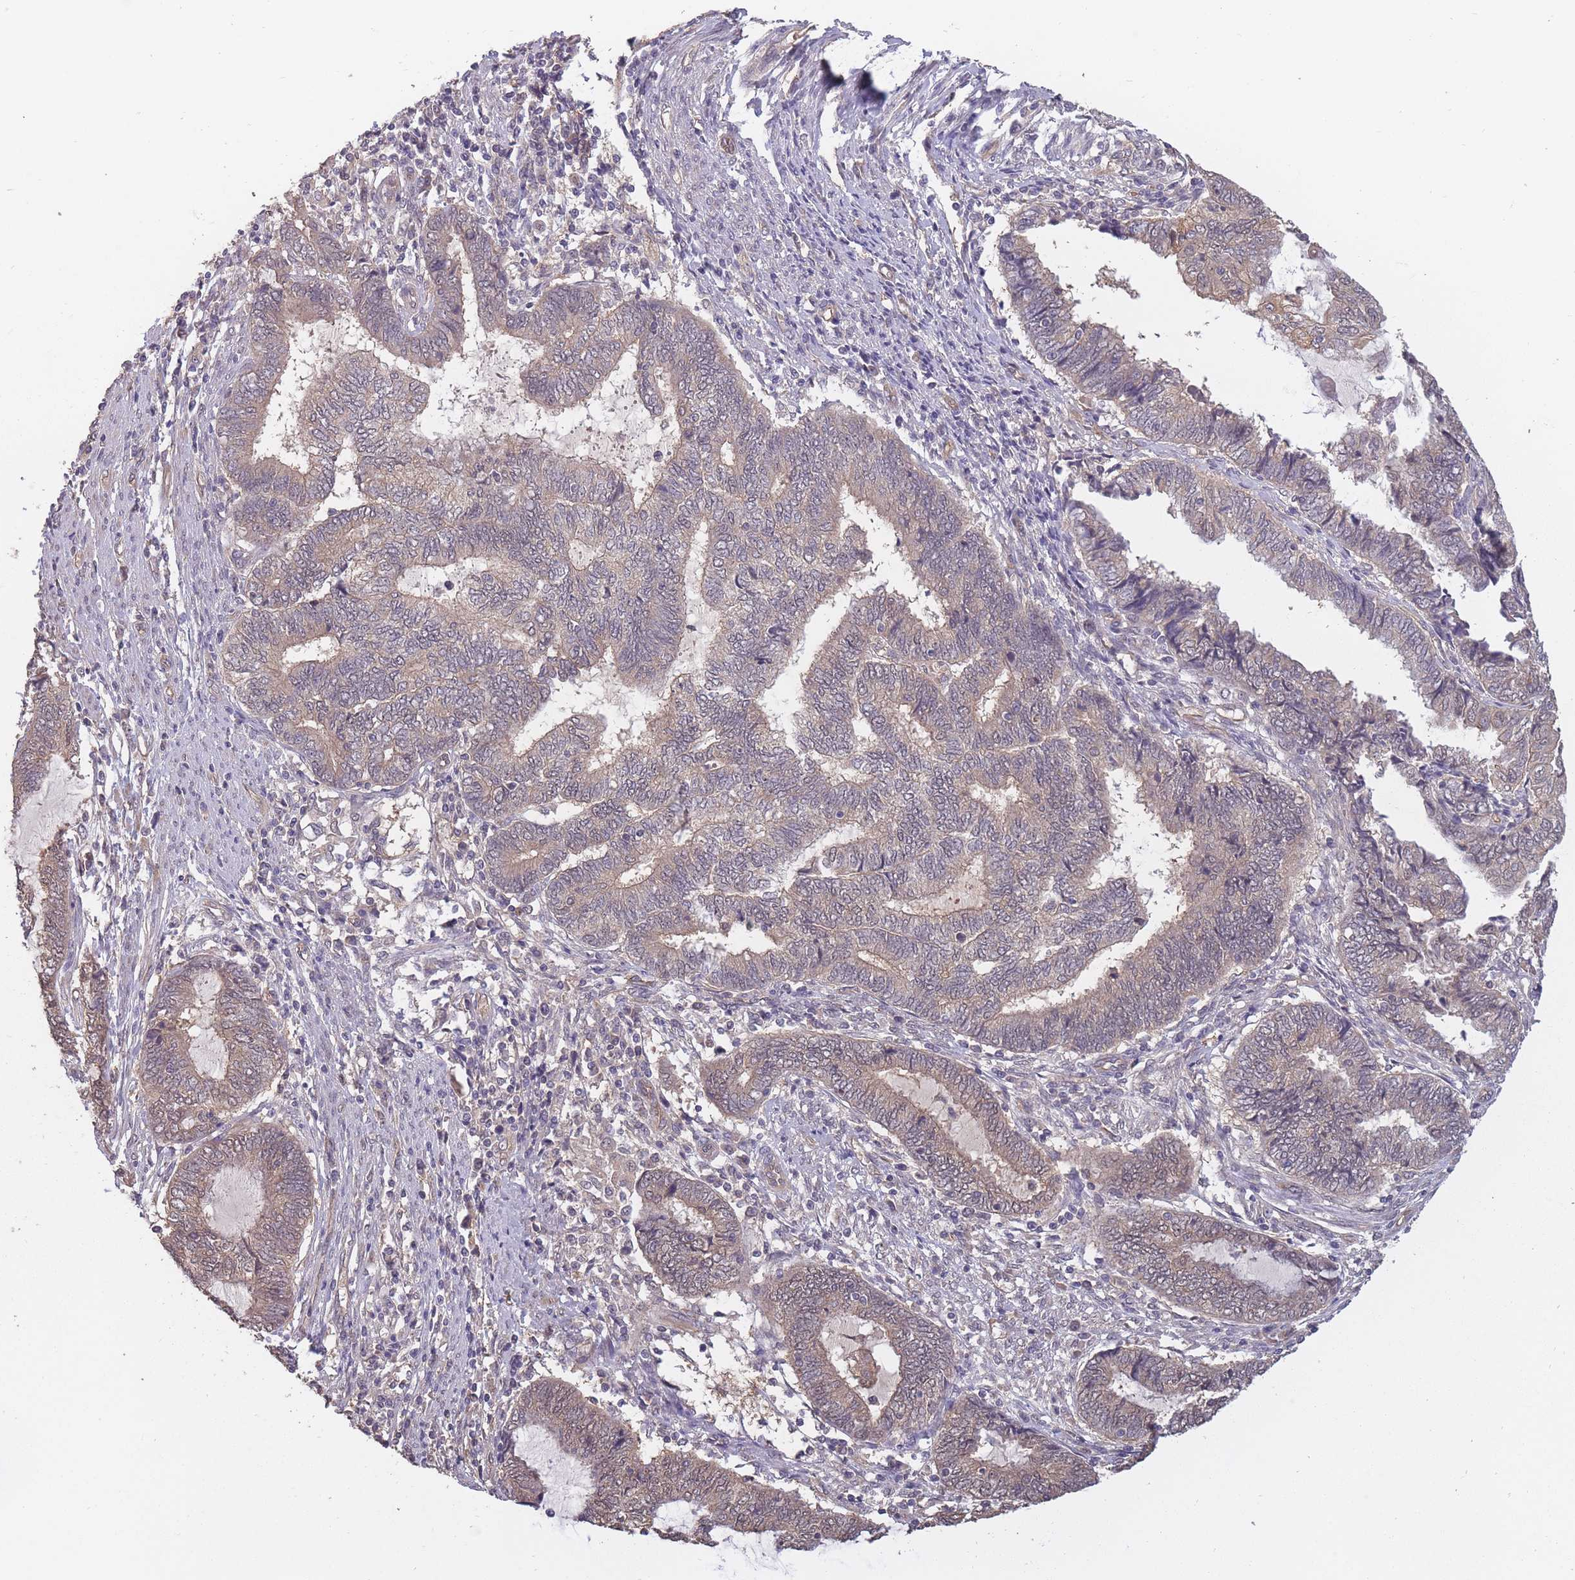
{"staining": {"intensity": "weak", "quantity": ">75%", "location": "cytoplasmic/membranous"}, "tissue": "endometrial cancer", "cell_type": "Tumor cells", "image_type": "cancer", "snomed": [{"axis": "morphology", "description": "Adenocarcinoma, NOS"}, {"axis": "topography", "description": "Uterus"}, {"axis": "topography", "description": "Endometrium"}], "caption": "Weak cytoplasmic/membranous protein expression is present in about >75% of tumor cells in adenocarcinoma (endometrial).", "gene": "KIAA1755", "patient": {"sex": "female", "age": 70}}